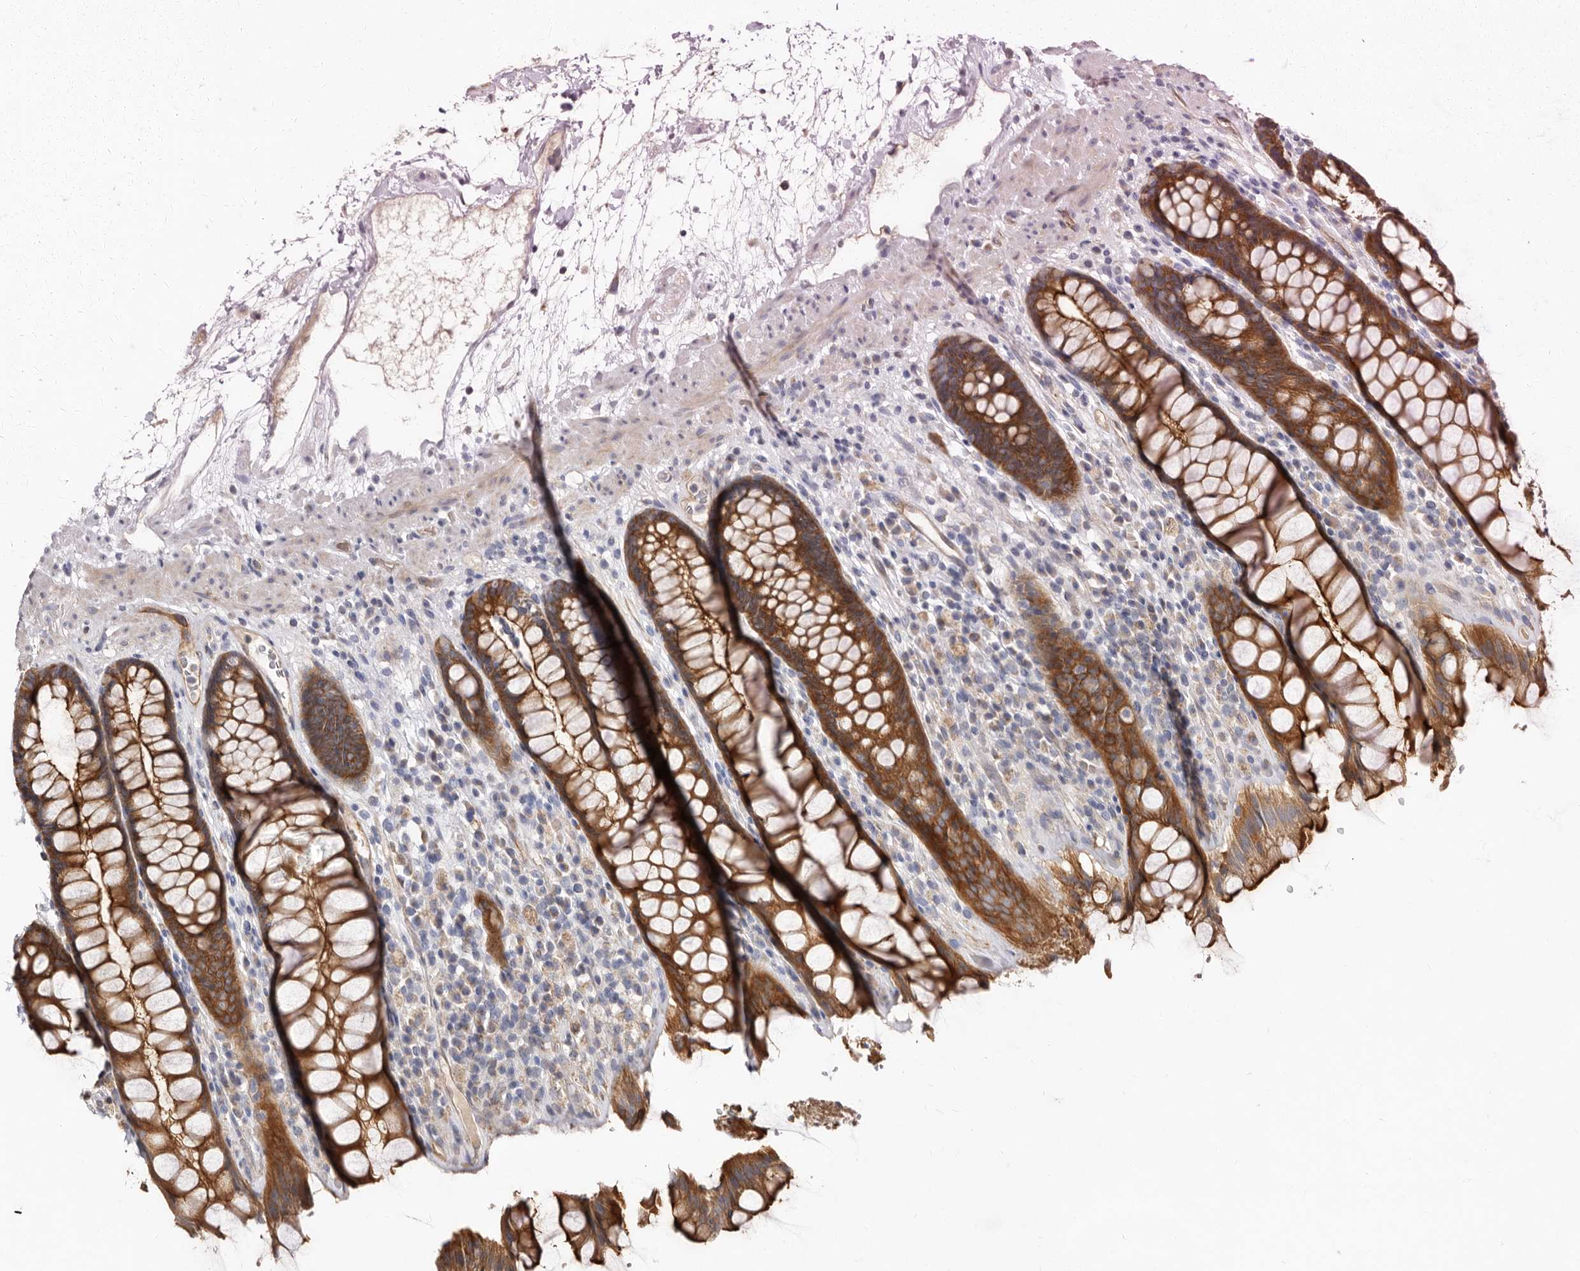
{"staining": {"intensity": "strong", "quantity": ">75%", "location": "cytoplasmic/membranous"}, "tissue": "rectum", "cell_type": "Glandular cells", "image_type": "normal", "snomed": [{"axis": "morphology", "description": "Normal tissue, NOS"}, {"axis": "topography", "description": "Rectum"}], "caption": "Glandular cells demonstrate strong cytoplasmic/membranous positivity in approximately >75% of cells in benign rectum. Using DAB (brown) and hematoxylin (blue) stains, captured at high magnification using brightfield microscopy.", "gene": "BAIAP2L1", "patient": {"sex": "male", "age": 64}}